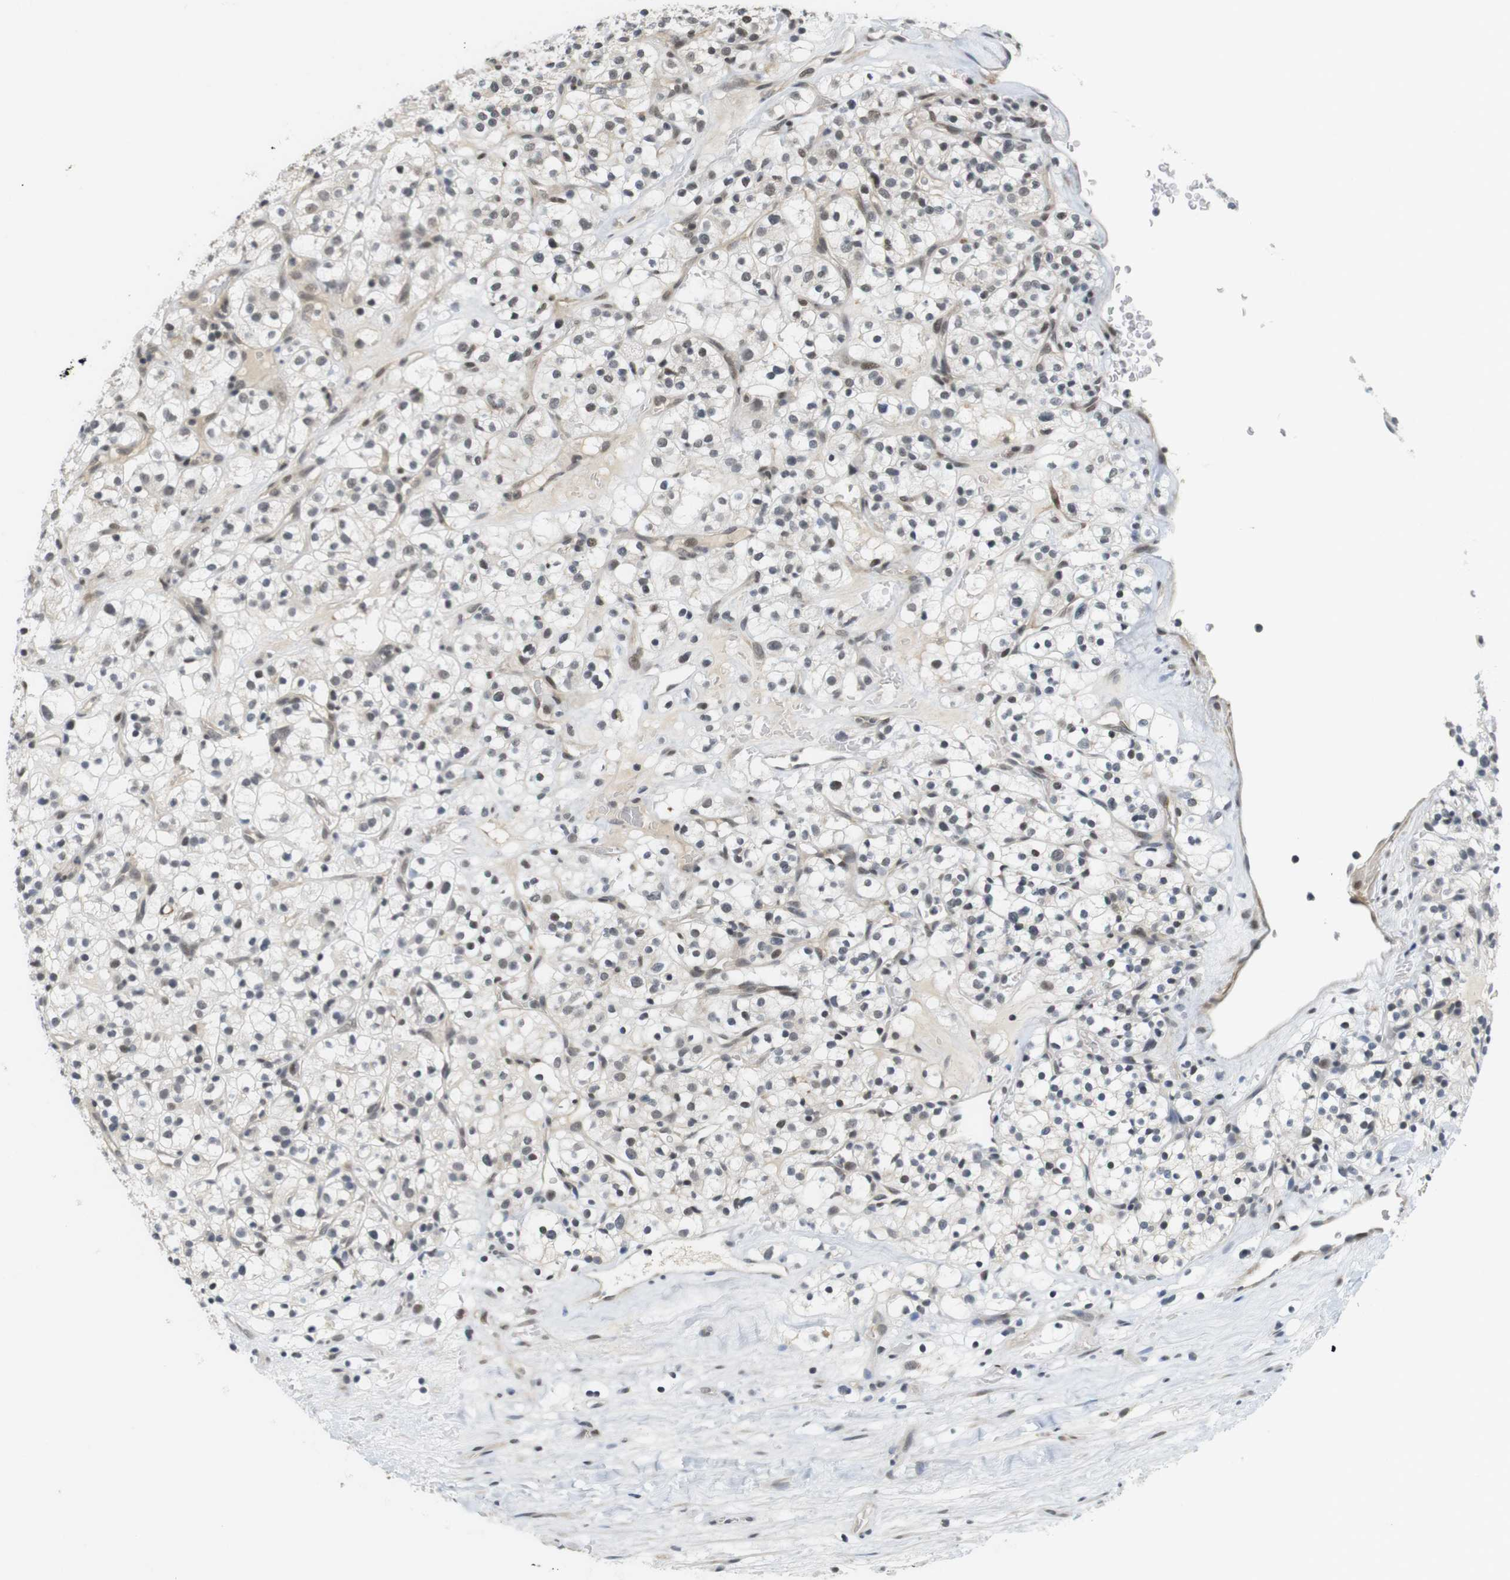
{"staining": {"intensity": "weak", "quantity": "25%-75%", "location": "nuclear"}, "tissue": "renal cancer", "cell_type": "Tumor cells", "image_type": "cancer", "snomed": [{"axis": "morphology", "description": "Normal tissue, NOS"}, {"axis": "morphology", "description": "Adenocarcinoma, NOS"}, {"axis": "topography", "description": "Kidney"}], "caption": "Renal adenocarcinoma stained with DAB immunohistochemistry demonstrates low levels of weak nuclear staining in about 25%-75% of tumor cells.", "gene": "BRD4", "patient": {"sex": "female", "age": 72}}